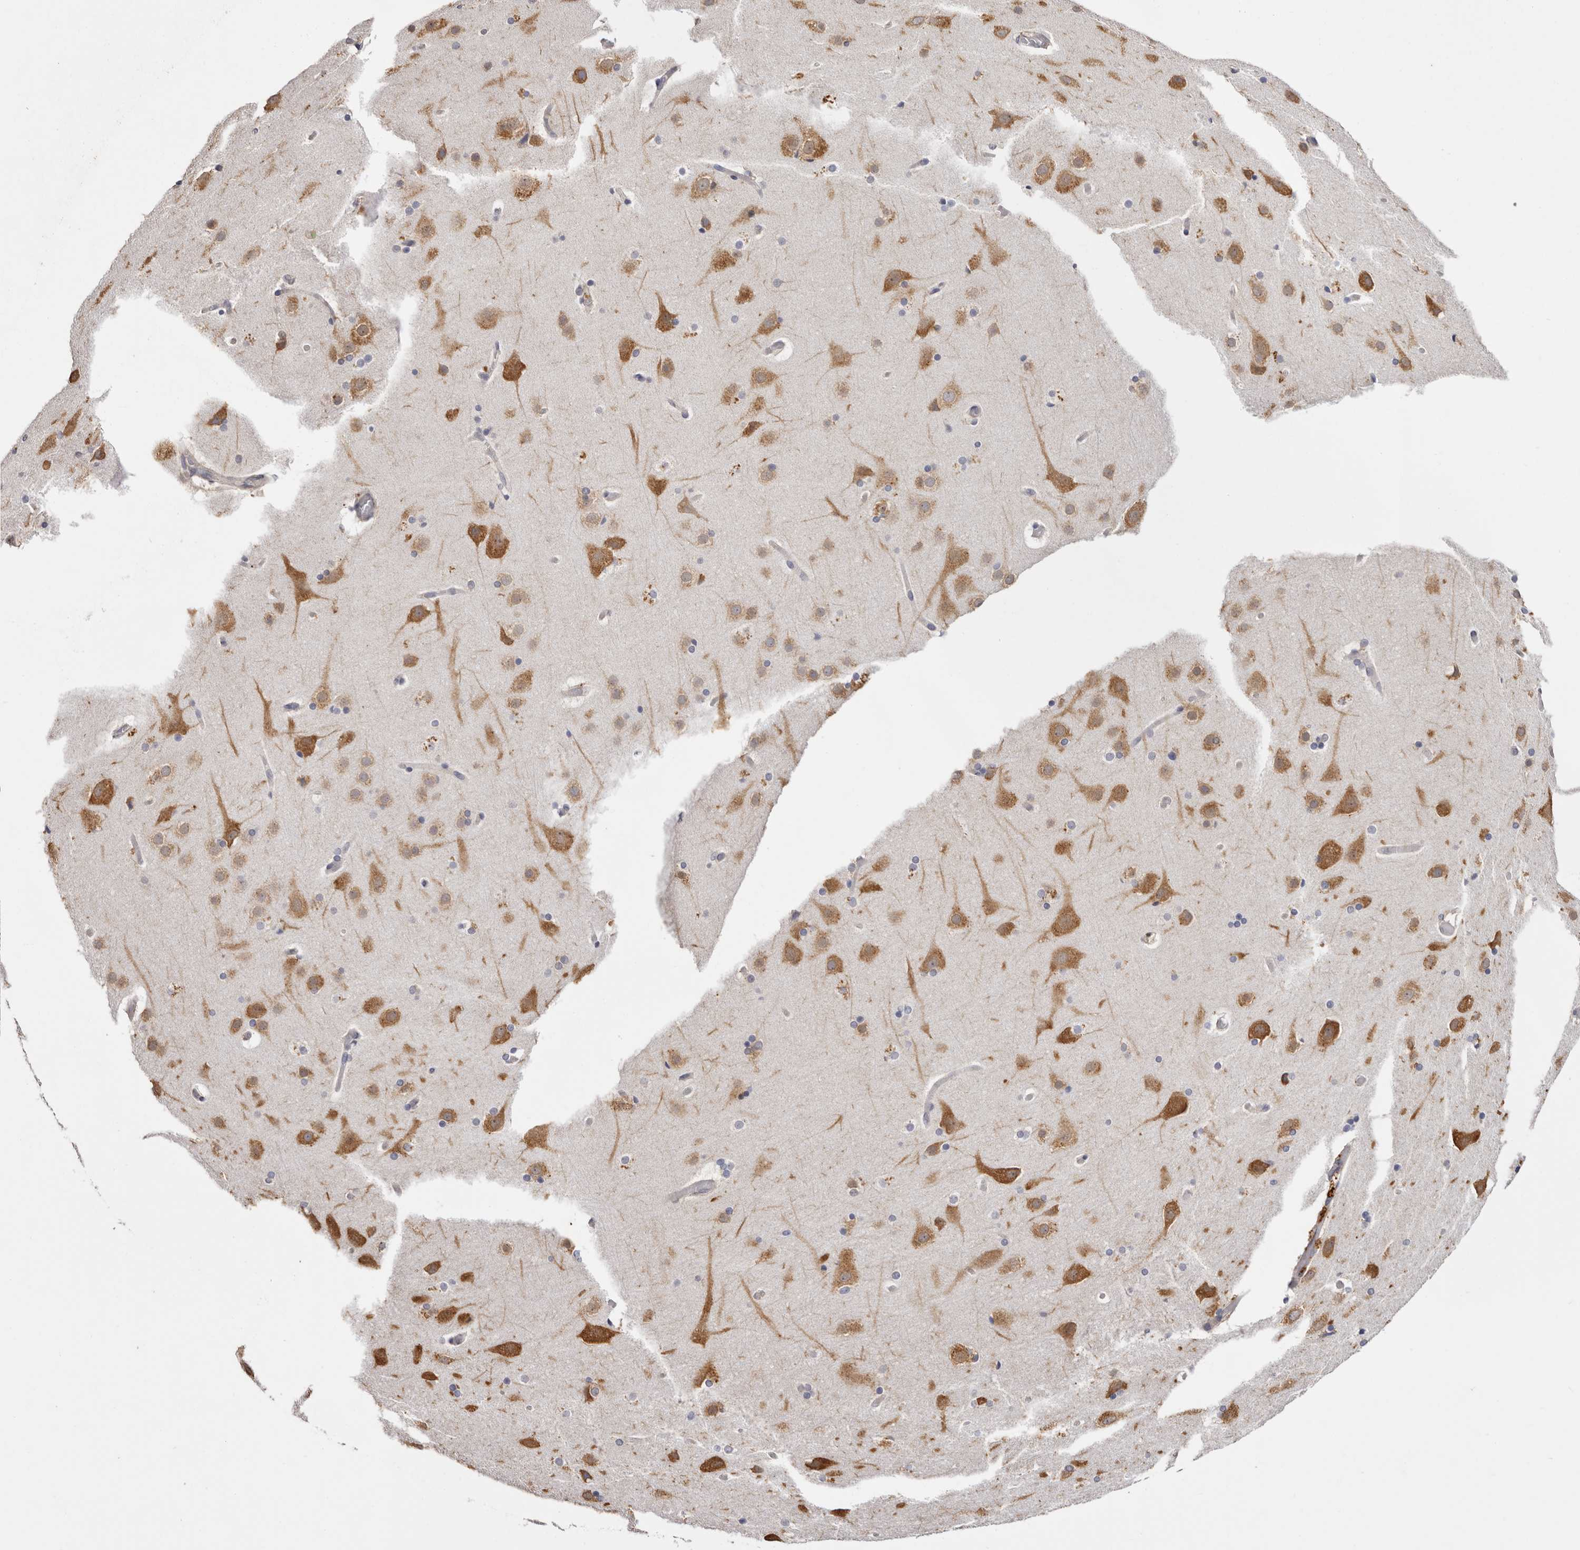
{"staining": {"intensity": "negative", "quantity": "none", "location": "none"}, "tissue": "cerebral cortex", "cell_type": "Endothelial cells", "image_type": "normal", "snomed": [{"axis": "morphology", "description": "Normal tissue, NOS"}, {"axis": "topography", "description": "Cerebral cortex"}], "caption": "Immunohistochemical staining of benign human cerebral cortex reveals no significant positivity in endothelial cells. (Brightfield microscopy of DAB immunohistochemistry at high magnification).", "gene": "FAM167B", "patient": {"sex": "male", "age": 57}}